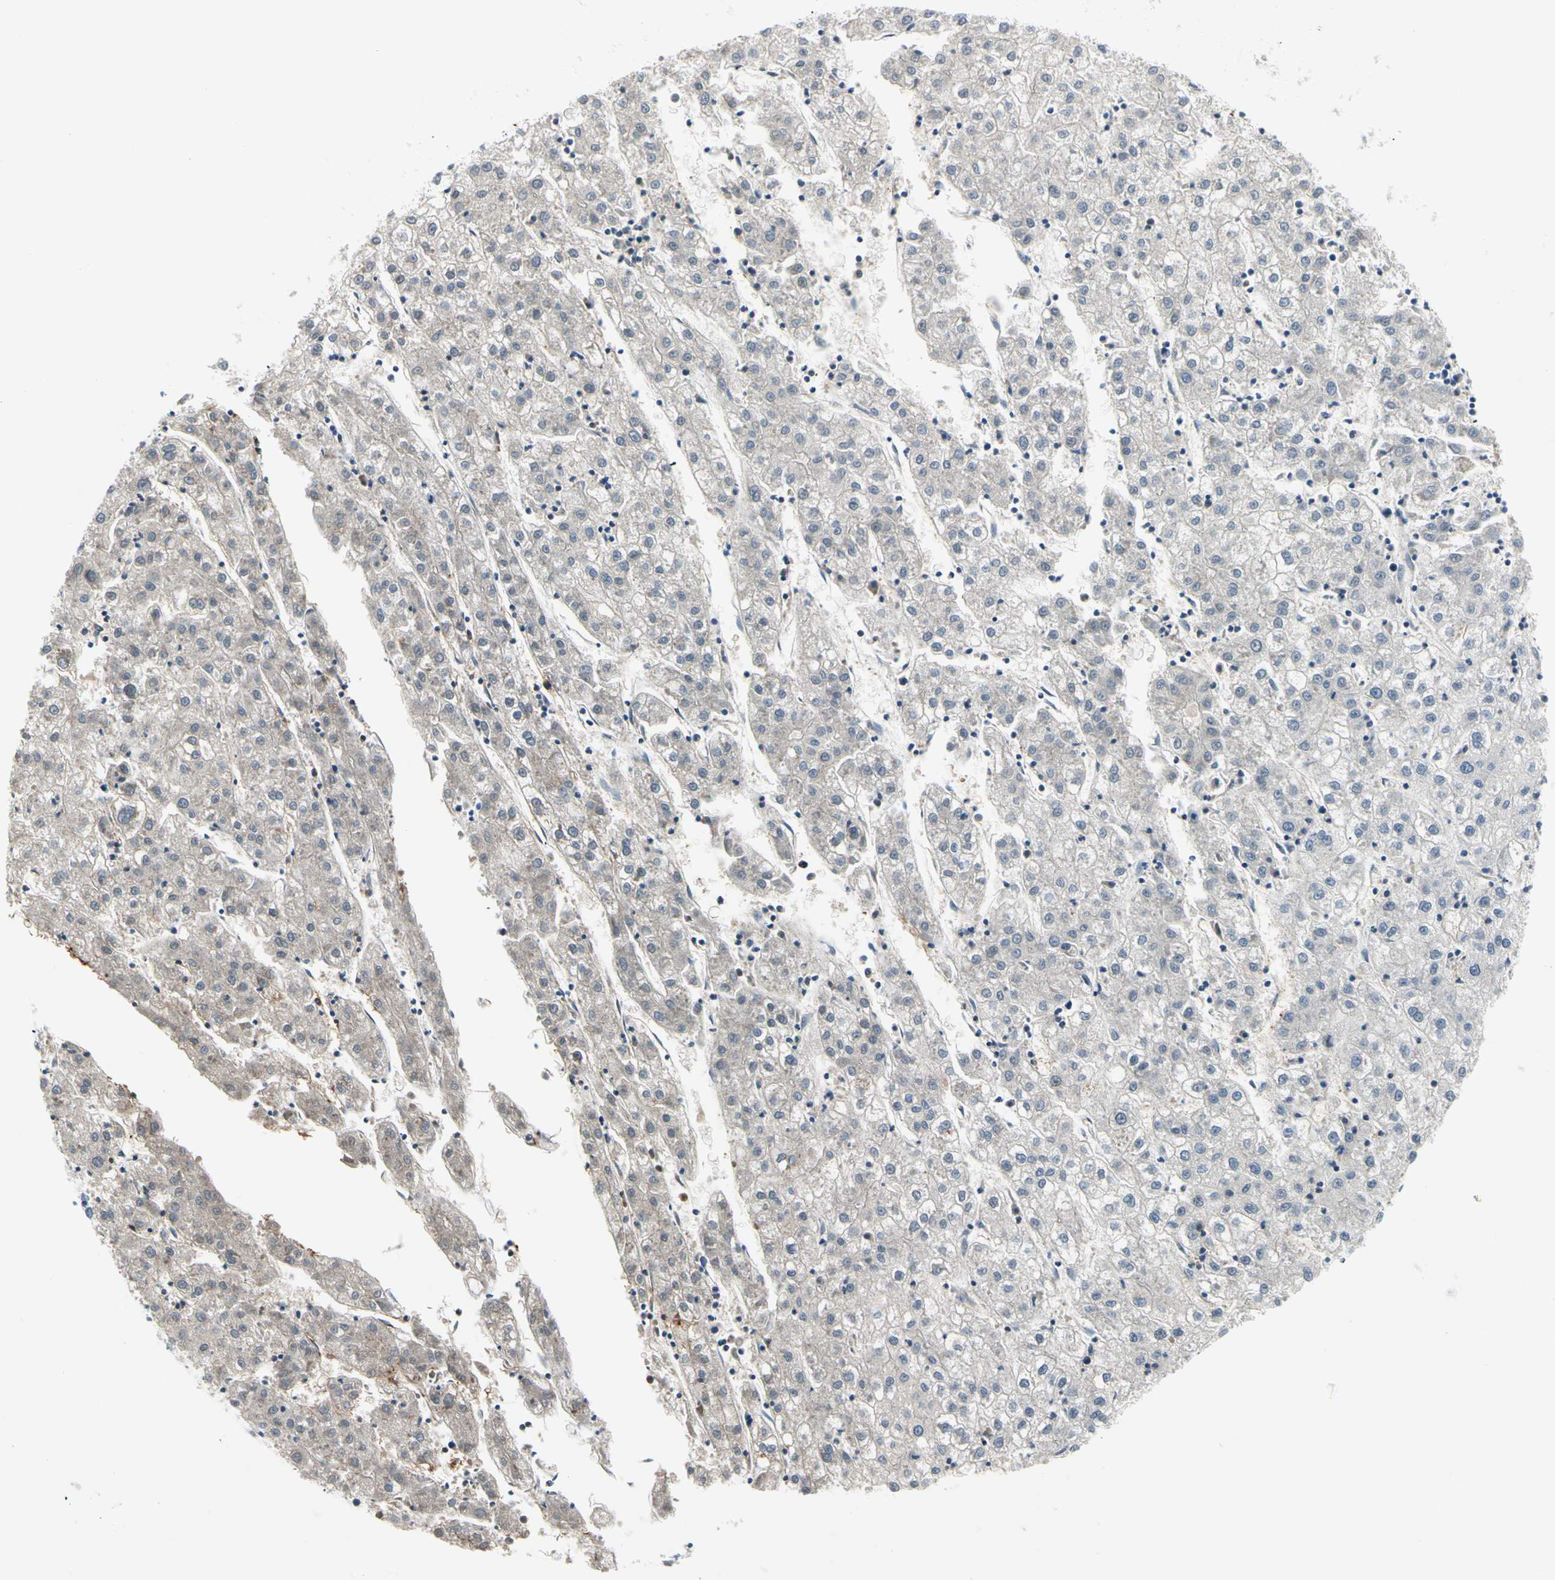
{"staining": {"intensity": "weak", "quantity": "<25%", "location": "cytoplasmic/membranous"}, "tissue": "liver cancer", "cell_type": "Tumor cells", "image_type": "cancer", "snomed": [{"axis": "morphology", "description": "Carcinoma, Hepatocellular, NOS"}, {"axis": "topography", "description": "Liver"}], "caption": "Hepatocellular carcinoma (liver) was stained to show a protein in brown. There is no significant expression in tumor cells. (DAB immunohistochemistry (IHC) with hematoxylin counter stain).", "gene": "CA1", "patient": {"sex": "male", "age": 72}}